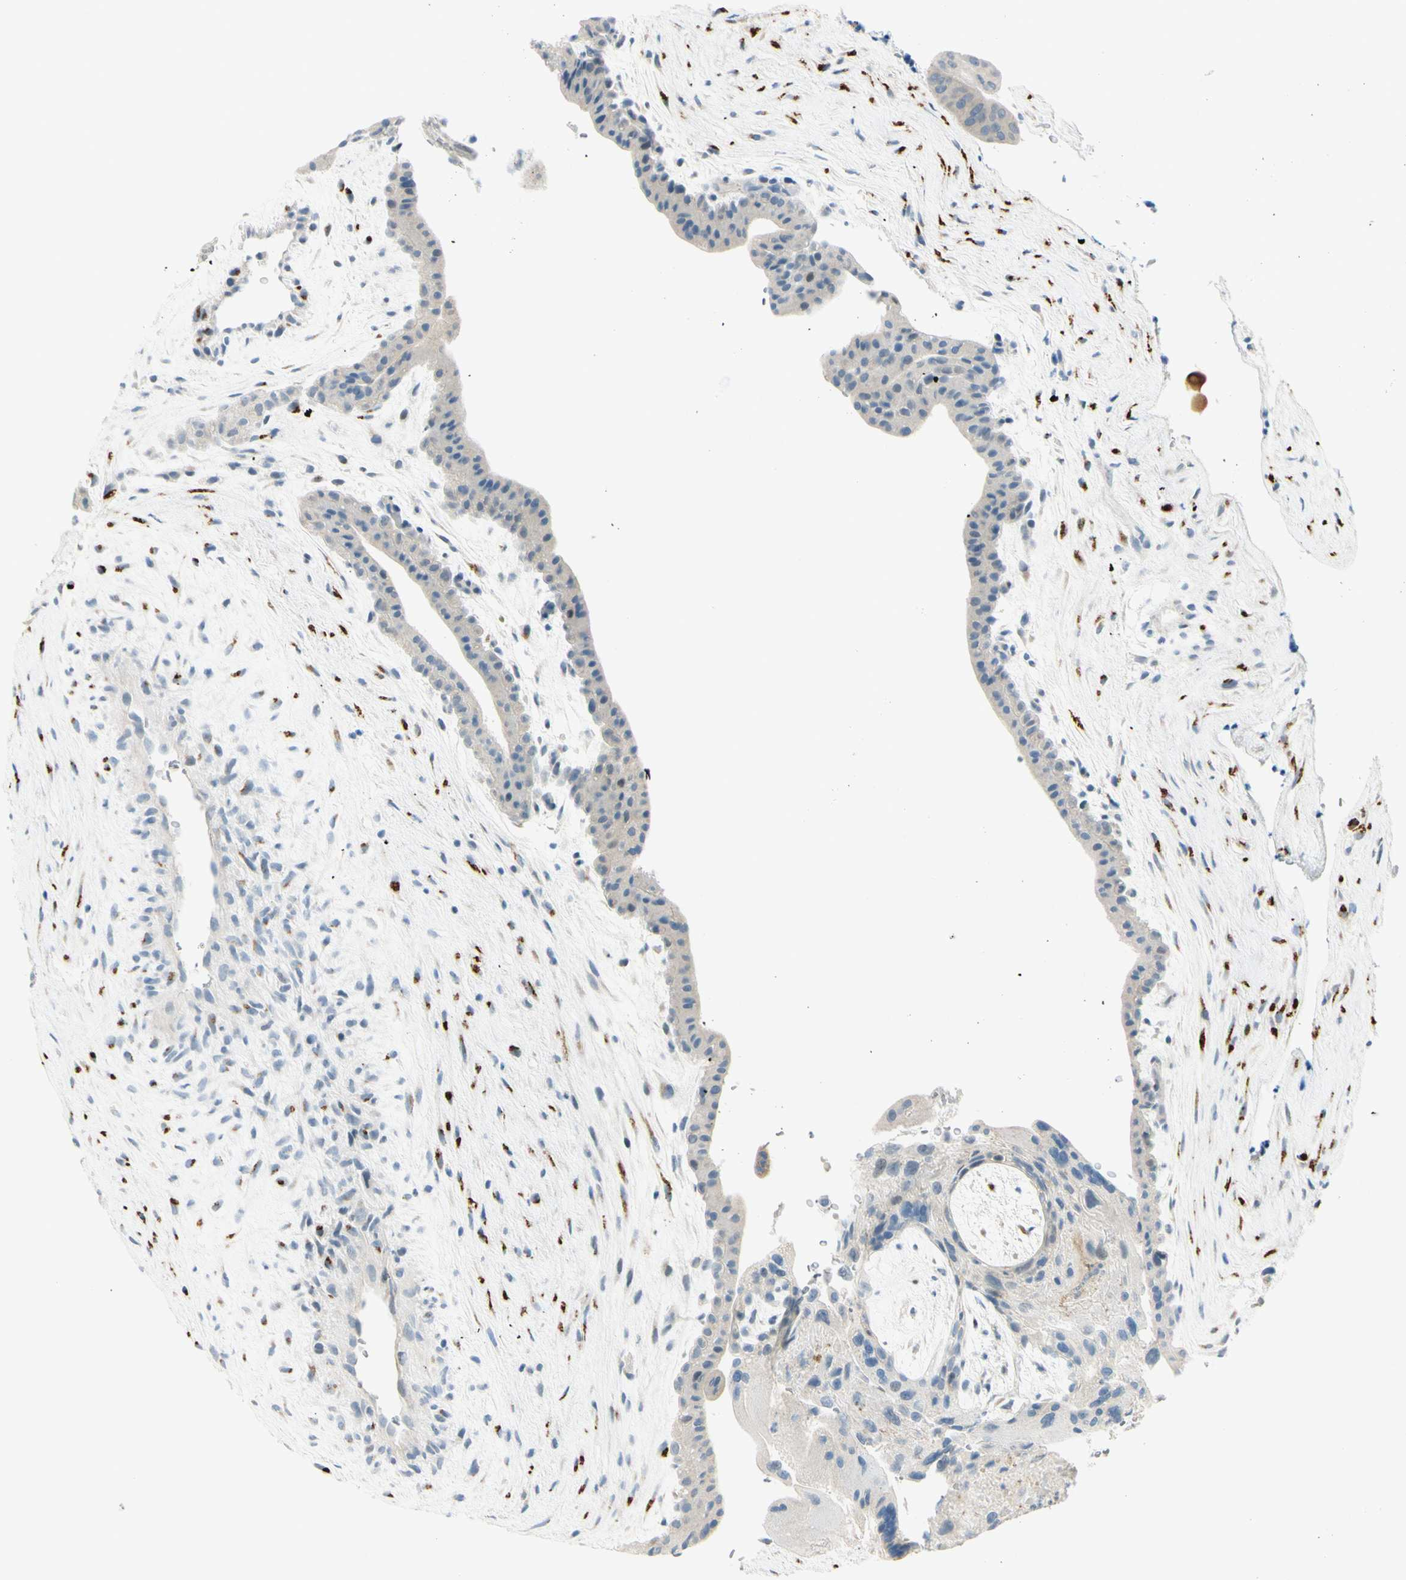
{"staining": {"intensity": "negative", "quantity": "none", "location": "none"}, "tissue": "placenta", "cell_type": "Decidual cells", "image_type": "normal", "snomed": [{"axis": "morphology", "description": "Normal tissue, NOS"}, {"axis": "topography", "description": "Placenta"}], "caption": "This is an IHC photomicrograph of unremarkable human placenta. There is no positivity in decidual cells.", "gene": "GALNT5", "patient": {"sex": "female", "age": 35}}